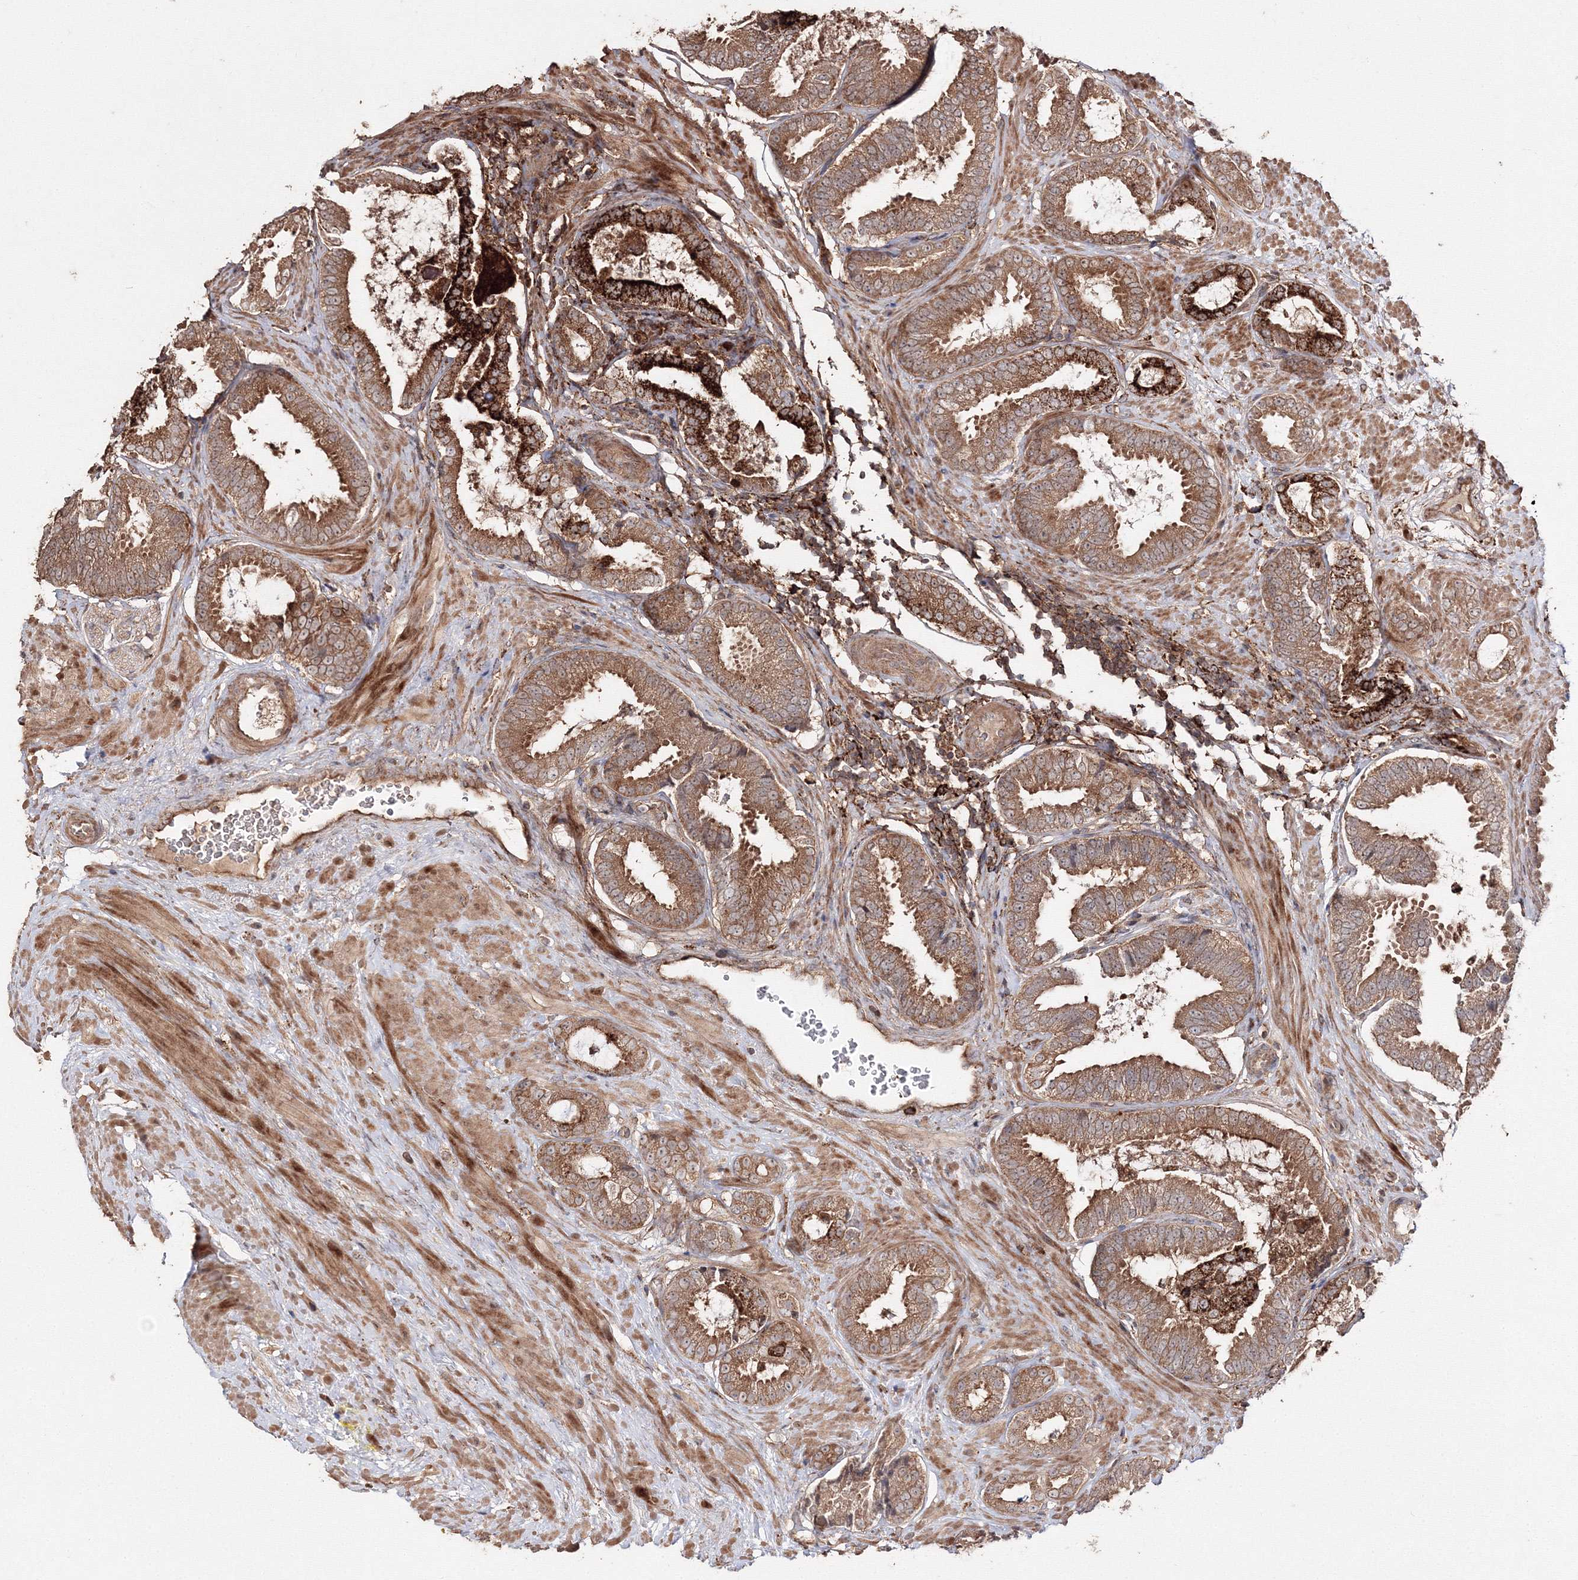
{"staining": {"intensity": "strong", "quantity": ">75%", "location": "cytoplasmic/membranous"}, "tissue": "prostate cancer", "cell_type": "Tumor cells", "image_type": "cancer", "snomed": [{"axis": "morphology", "description": "Adenocarcinoma, Low grade"}, {"axis": "topography", "description": "Prostate"}], "caption": "An IHC histopathology image of tumor tissue is shown. Protein staining in brown highlights strong cytoplasmic/membranous positivity in prostate cancer (low-grade adenocarcinoma) within tumor cells. (brown staining indicates protein expression, while blue staining denotes nuclei).", "gene": "DDO", "patient": {"sex": "male", "age": 71}}